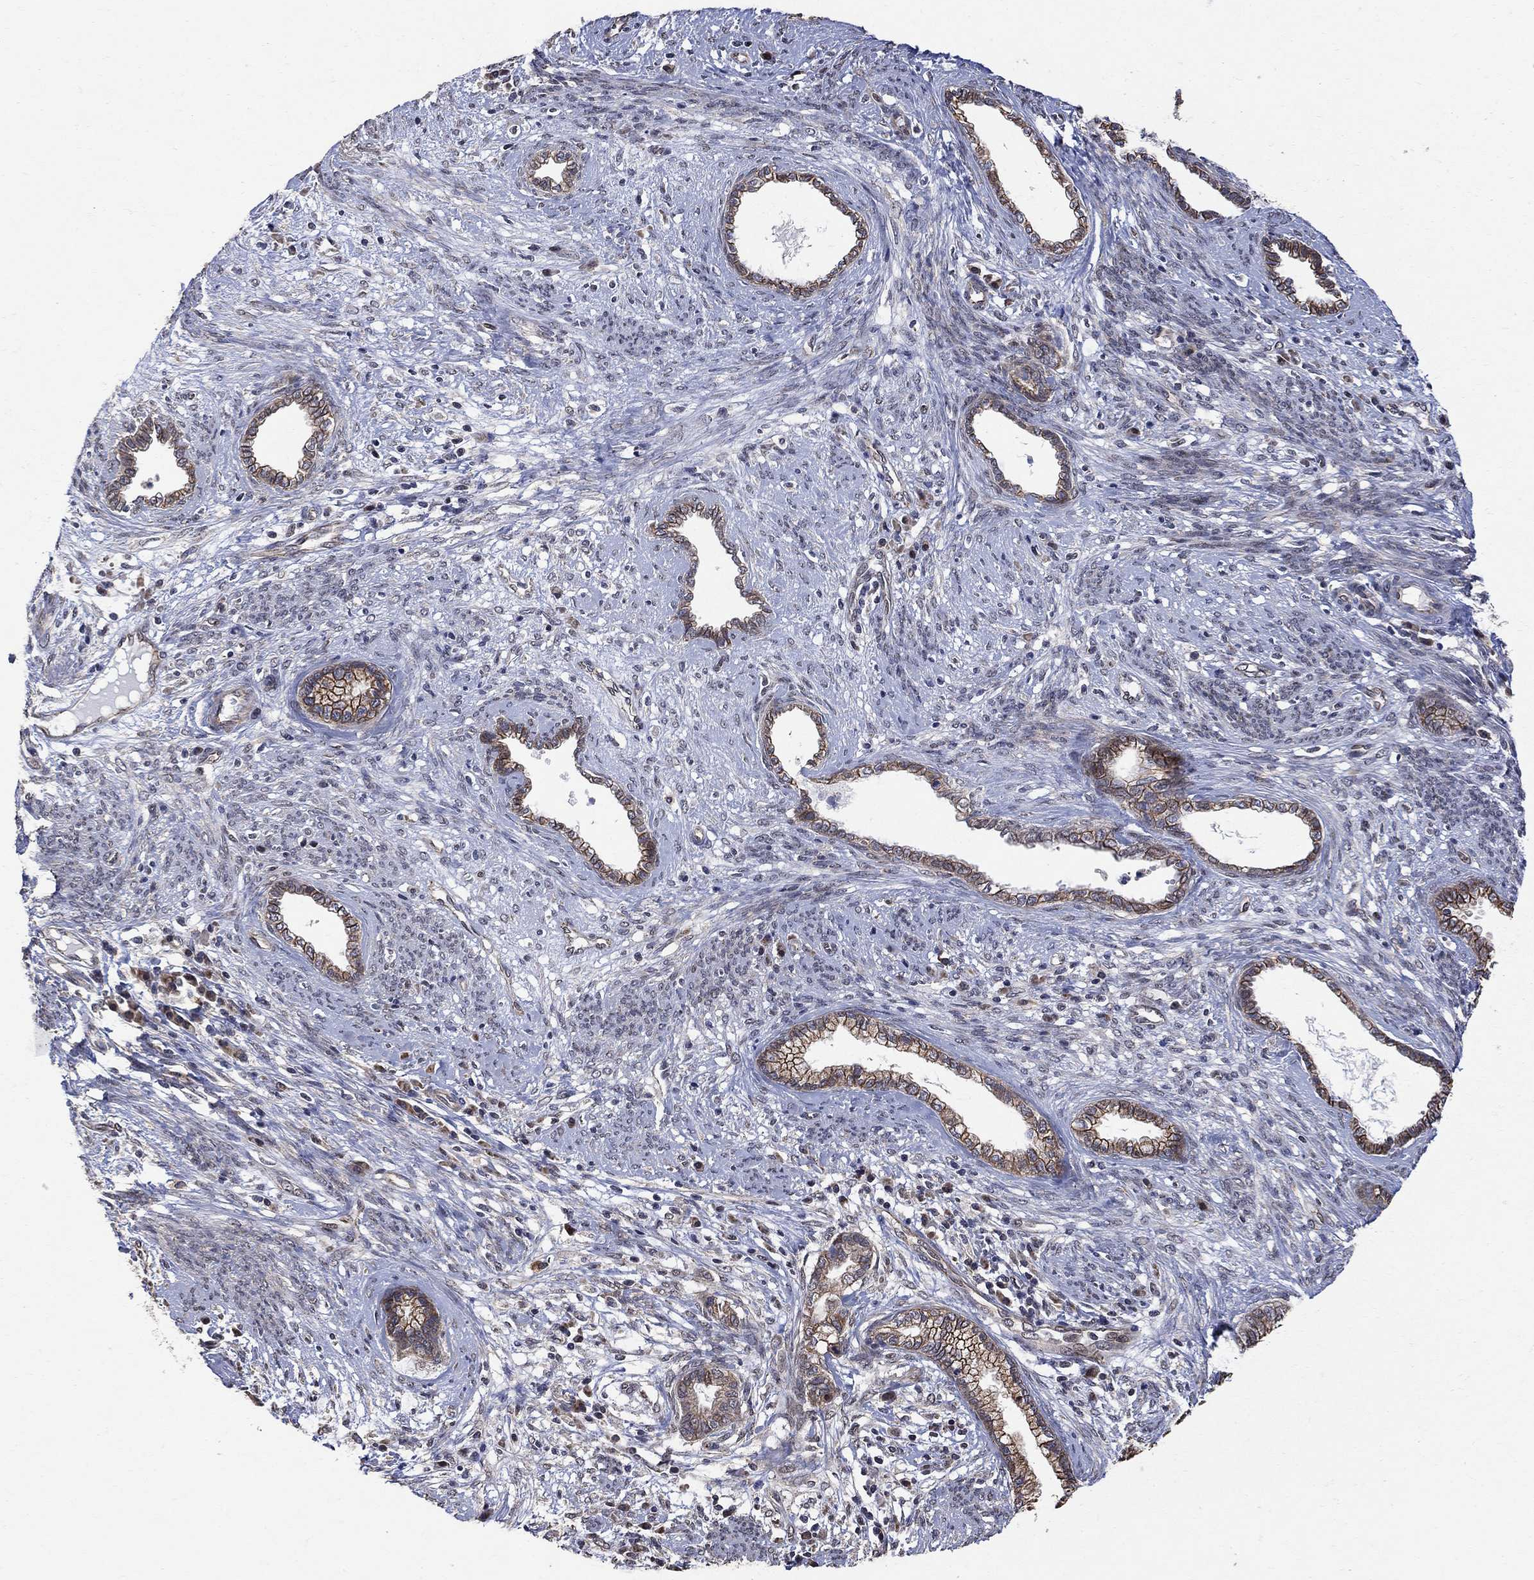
{"staining": {"intensity": "strong", "quantity": ">75%", "location": "cytoplasmic/membranous"}, "tissue": "cervical cancer", "cell_type": "Tumor cells", "image_type": "cancer", "snomed": [{"axis": "morphology", "description": "Adenocarcinoma, NOS"}, {"axis": "topography", "description": "Cervix"}], "caption": "Immunohistochemistry (IHC) image of neoplastic tissue: human cervical cancer (adenocarcinoma) stained using immunohistochemistry (IHC) displays high levels of strong protein expression localized specifically in the cytoplasmic/membranous of tumor cells, appearing as a cytoplasmic/membranous brown color.", "gene": "ANKRA2", "patient": {"sex": "female", "age": 62}}